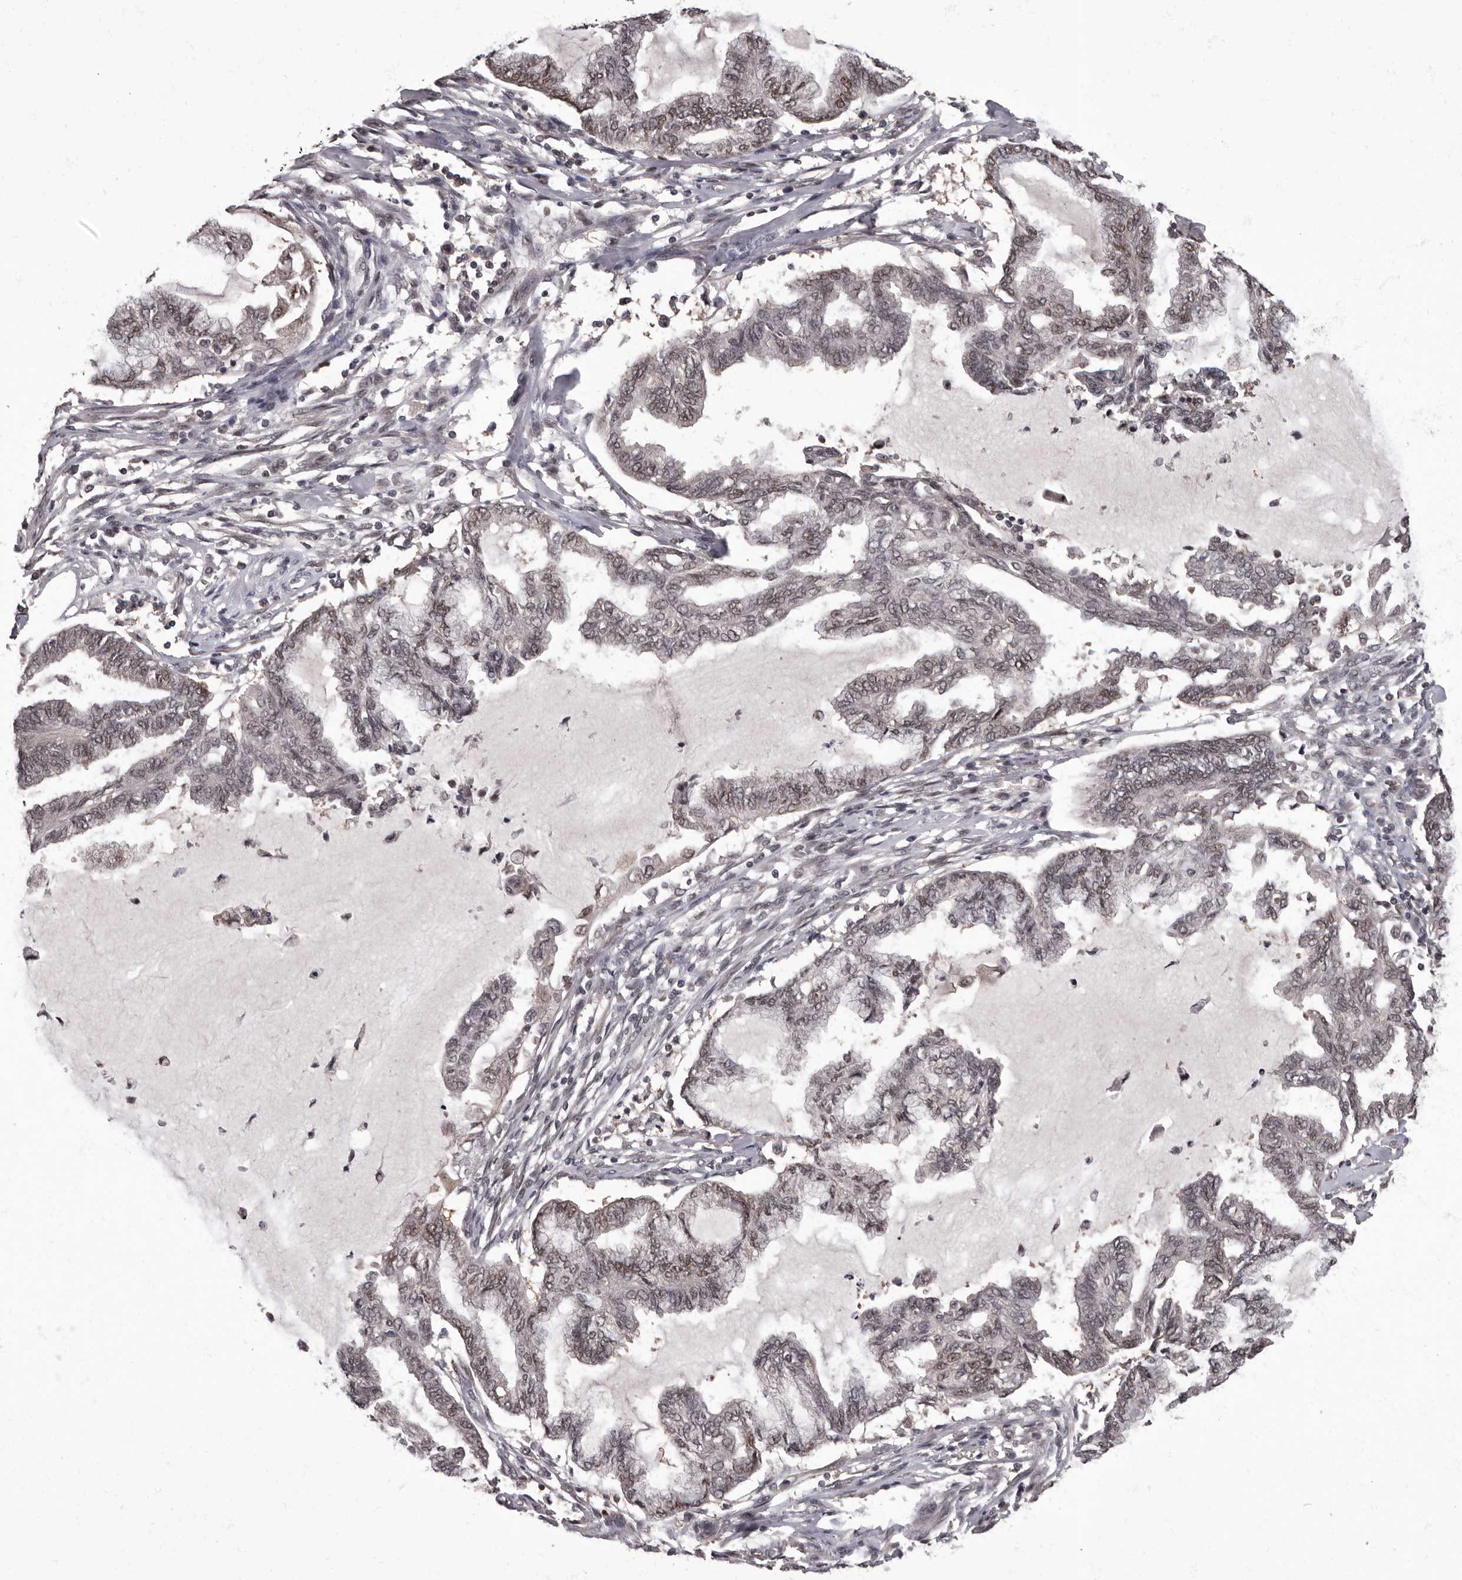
{"staining": {"intensity": "weak", "quantity": ">75%", "location": "nuclear"}, "tissue": "endometrial cancer", "cell_type": "Tumor cells", "image_type": "cancer", "snomed": [{"axis": "morphology", "description": "Adenocarcinoma, NOS"}, {"axis": "topography", "description": "Endometrium"}], "caption": "High-power microscopy captured an IHC photomicrograph of endometrial adenocarcinoma, revealing weak nuclear expression in about >75% of tumor cells.", "gene": "C1orf50", "patient": {"sex": "female", "age": 86}}